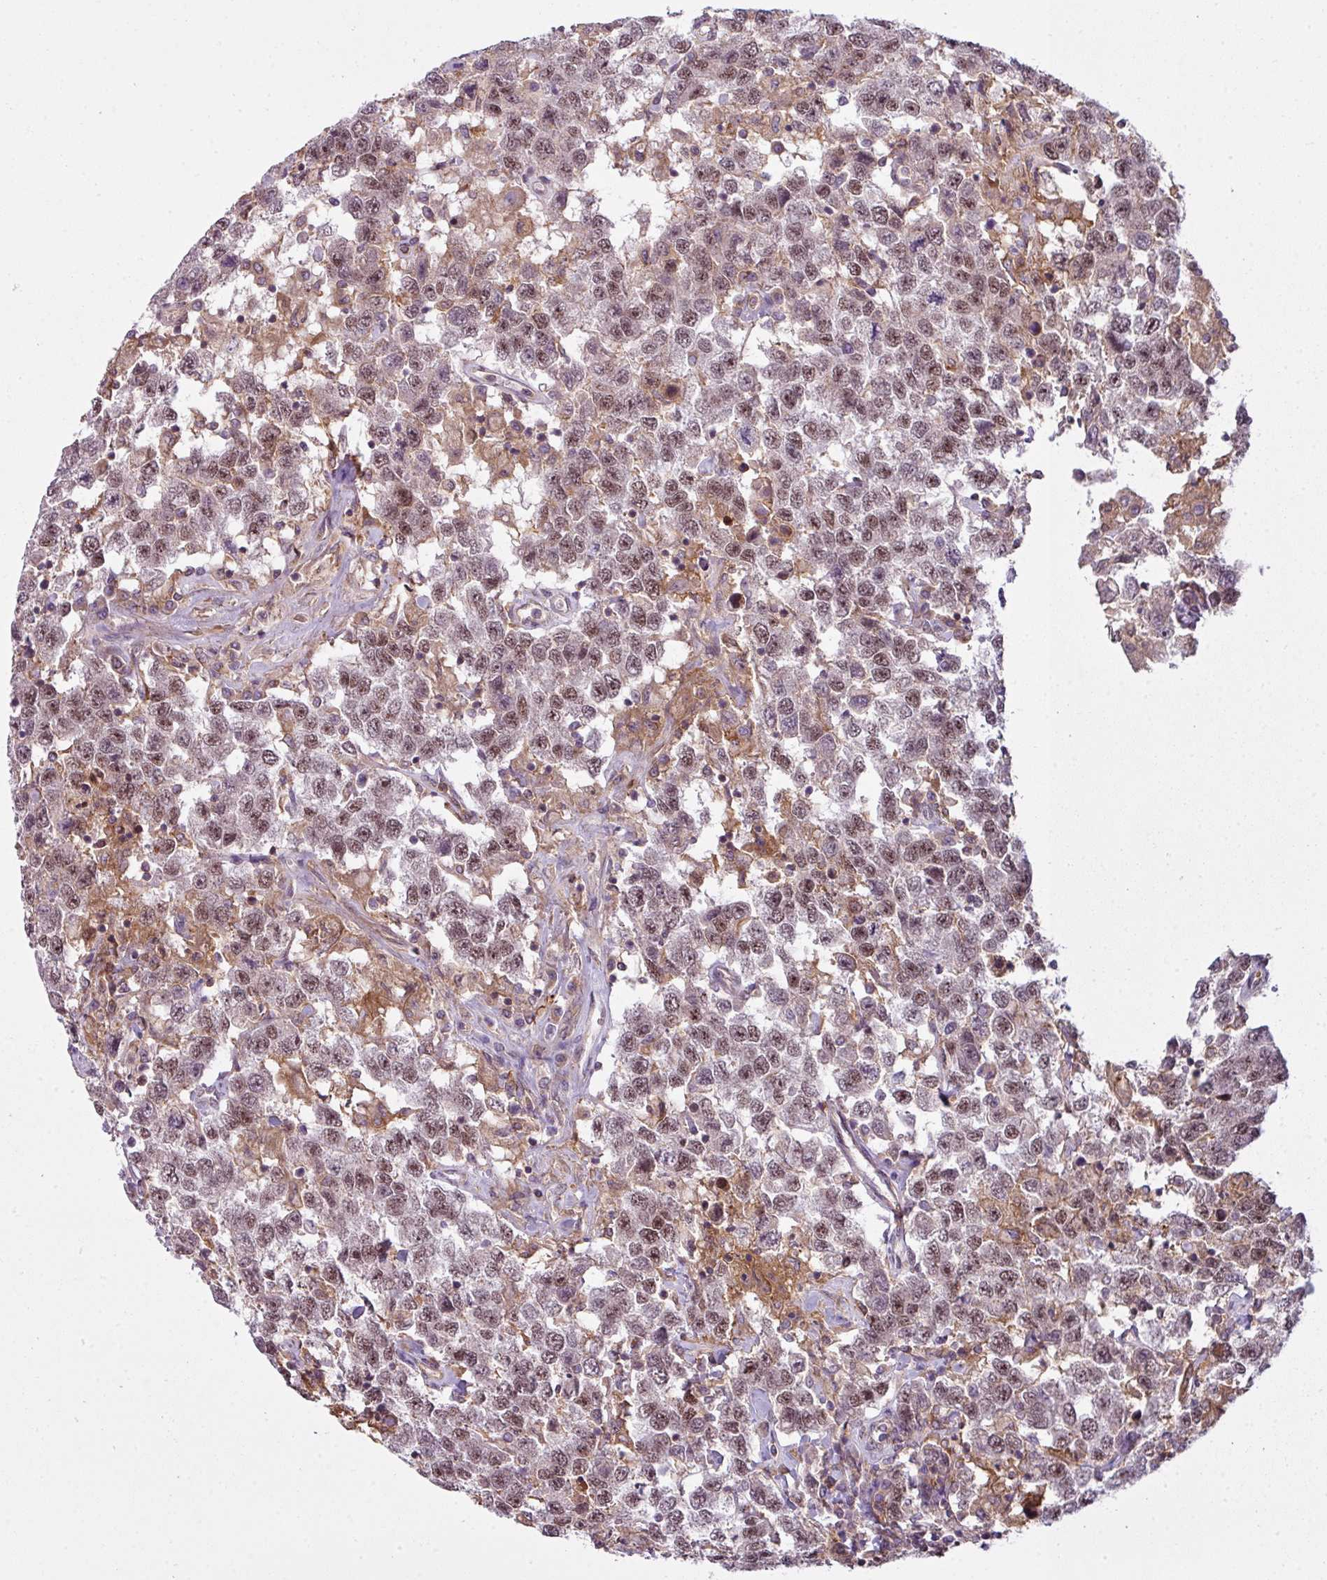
{"staining": {"intensity": "moderate", "quantity": "25%-75%", "location": "nuclear"}, "tissue": "testis cancer", "cell_type": "Tumor cells", "image_type": "cancer", "snomed": [{"axis": "morphology", "description": "Seminoma, NOS"}, {"axis": "topography", "description": "Testis"}], "caption": "Immunohistochemistry image of human testis seminoma stained for a protein (brown), which reveals medium levels of moderate nuclear positivity in approximately 25%-75% of tumor cells.", "gene": "ZC2HC1C", "patient": {"sex": "male", "age": 41}}